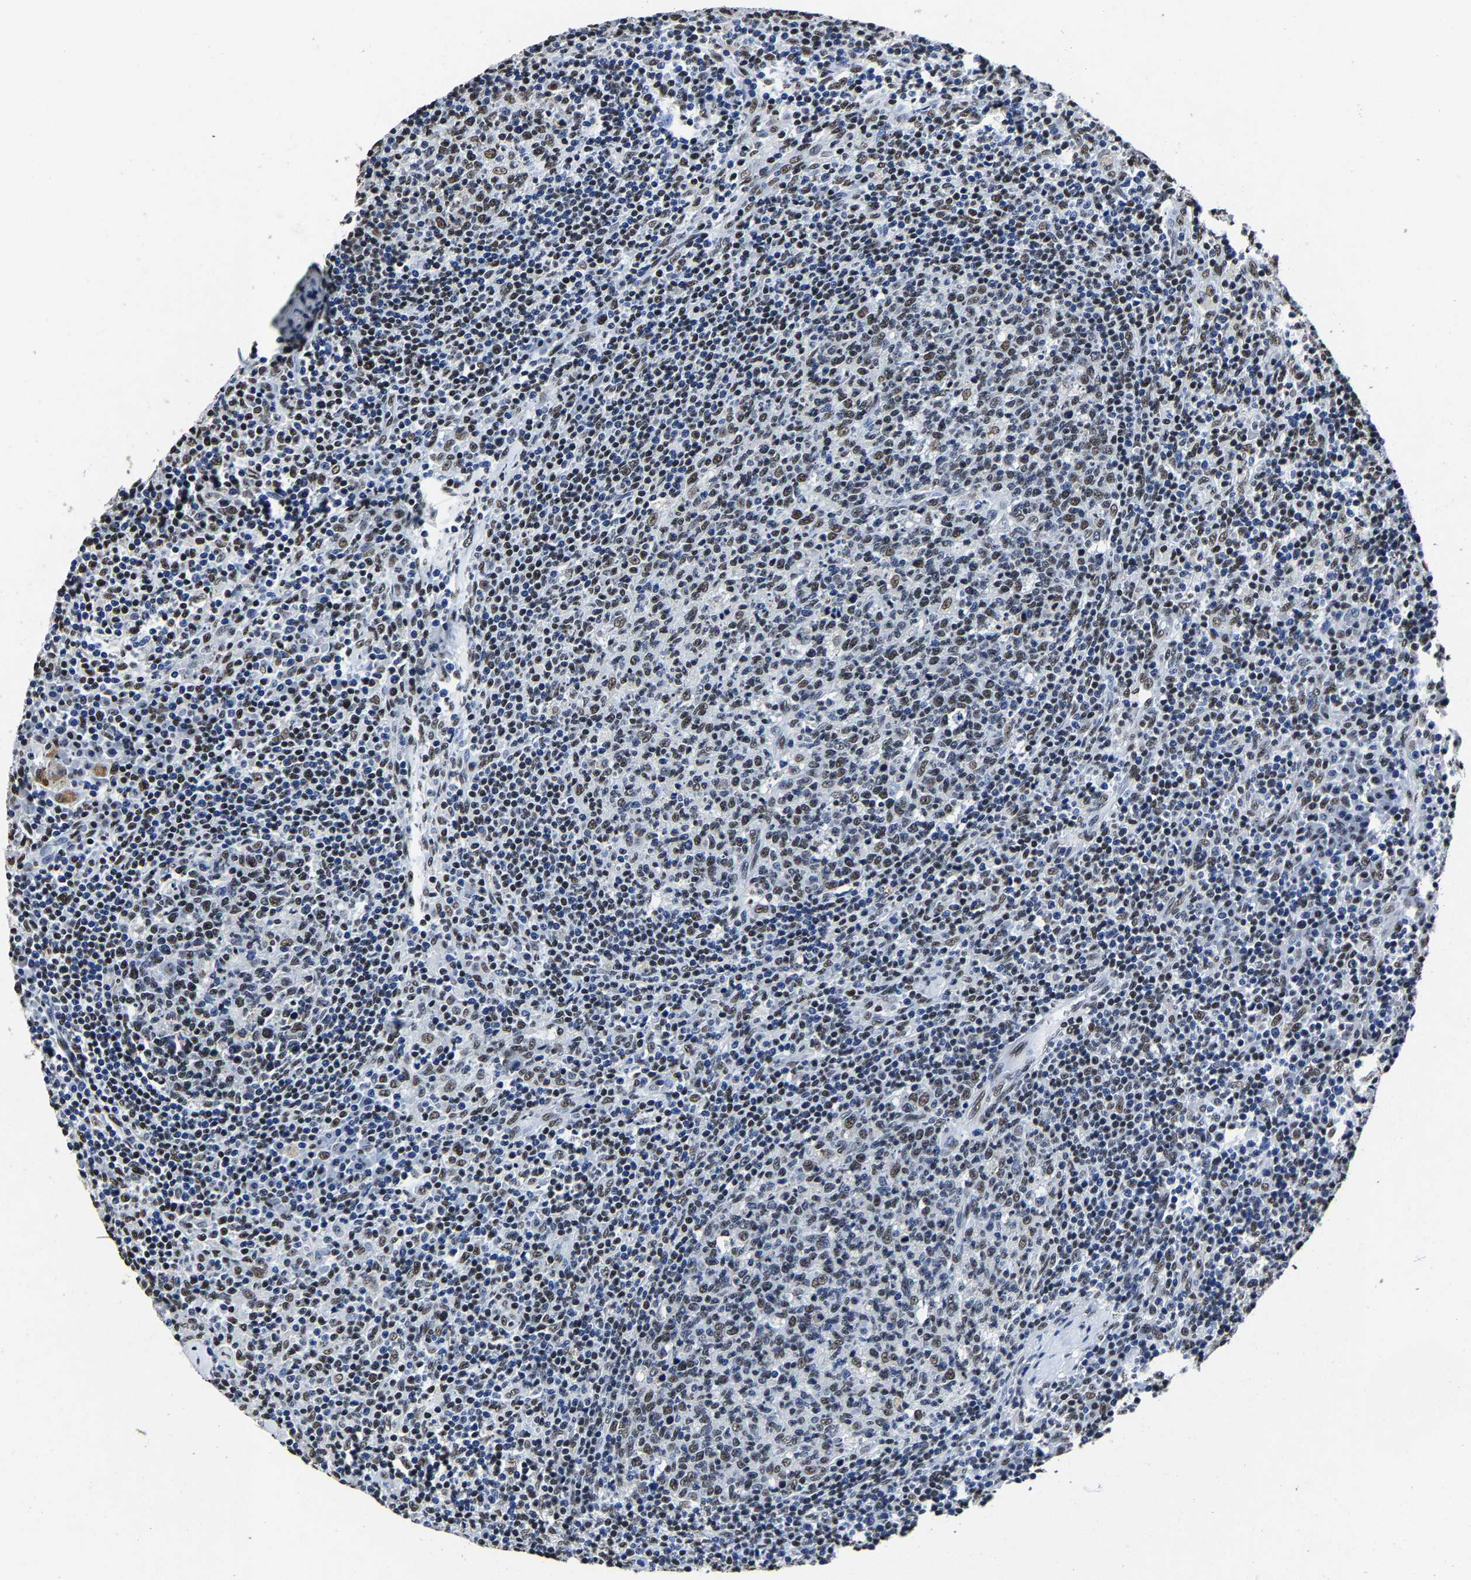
{"staining": {"intensity": "moderate", "quantity": "25%-75%", "location": "nuclear"}, "tissue": "lymph node", "cell_type": "Germinal center cells", "image_type": "normal", "snomed": [{"axis": "morphology", "description": "Normal tissue, NOS"}, {"axis": "morphology", "description": "Inflammation, NOS"}, {"axis": "topography", "description": "Lymph node"}], "caption": "A photomicrograph of human lymph node stained for a protein shows moderate nuclear brown staining in germinal center cells.", "gene": "RBM45", "patient": {"sex": "male", "age": 55}}